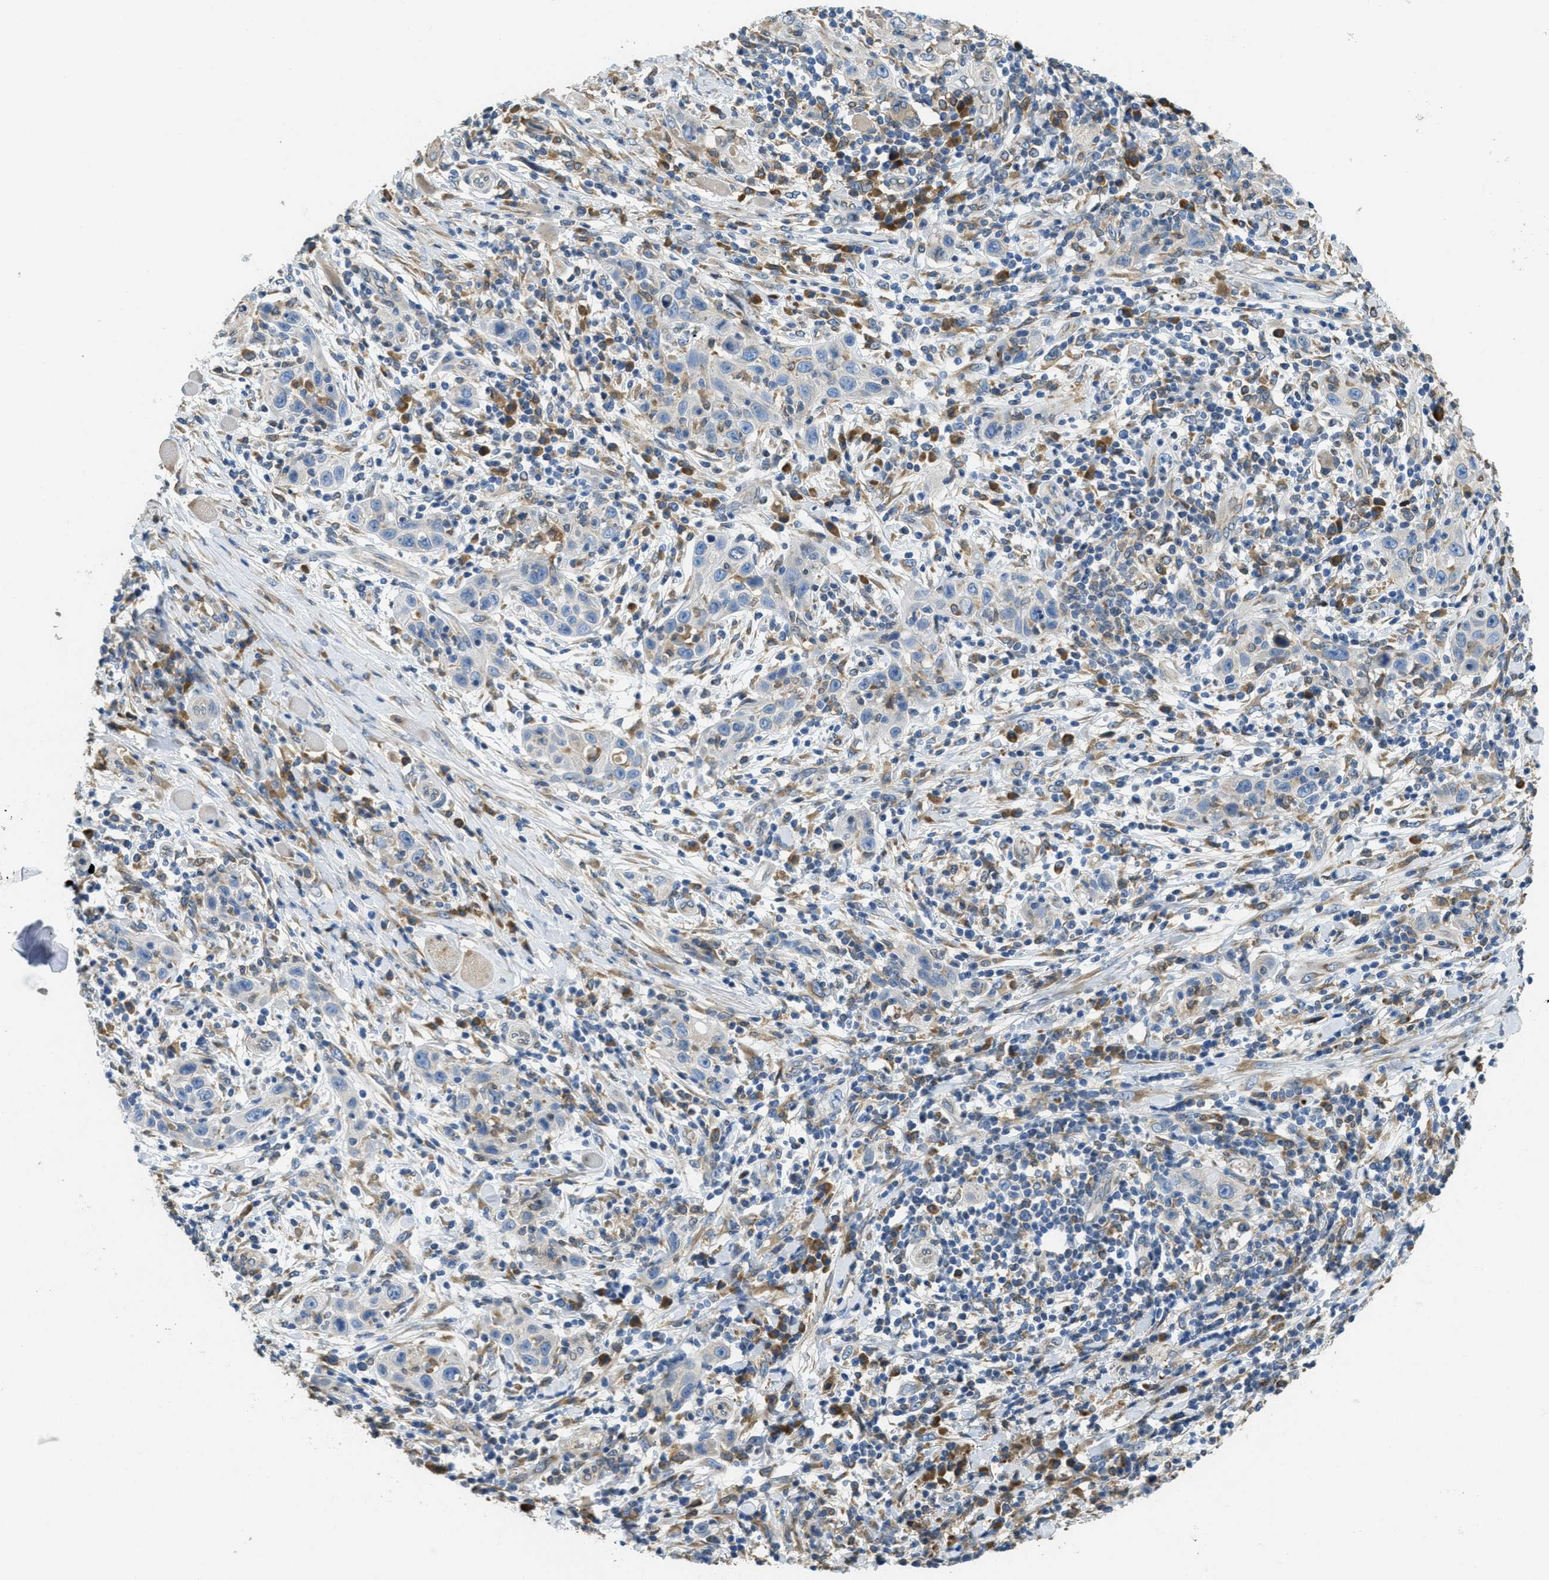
{"staining": {"intensity": "negative", "quantity": "none", "location": "none"}, "tissue": "skin cancer", "cell_type": "Tumor cells", "image_type": "cancer", "snomed": [{"axis": "morphology", "description": "Squamous cell carcinoma, NOS"}, {"axis": "topography", "description": "Skin"}], "caption": "Tumor cells are negative for brown protein staining in skin cancer.", "gene": "MPDU1", "patient": {"sex": "female", "age": 88}}